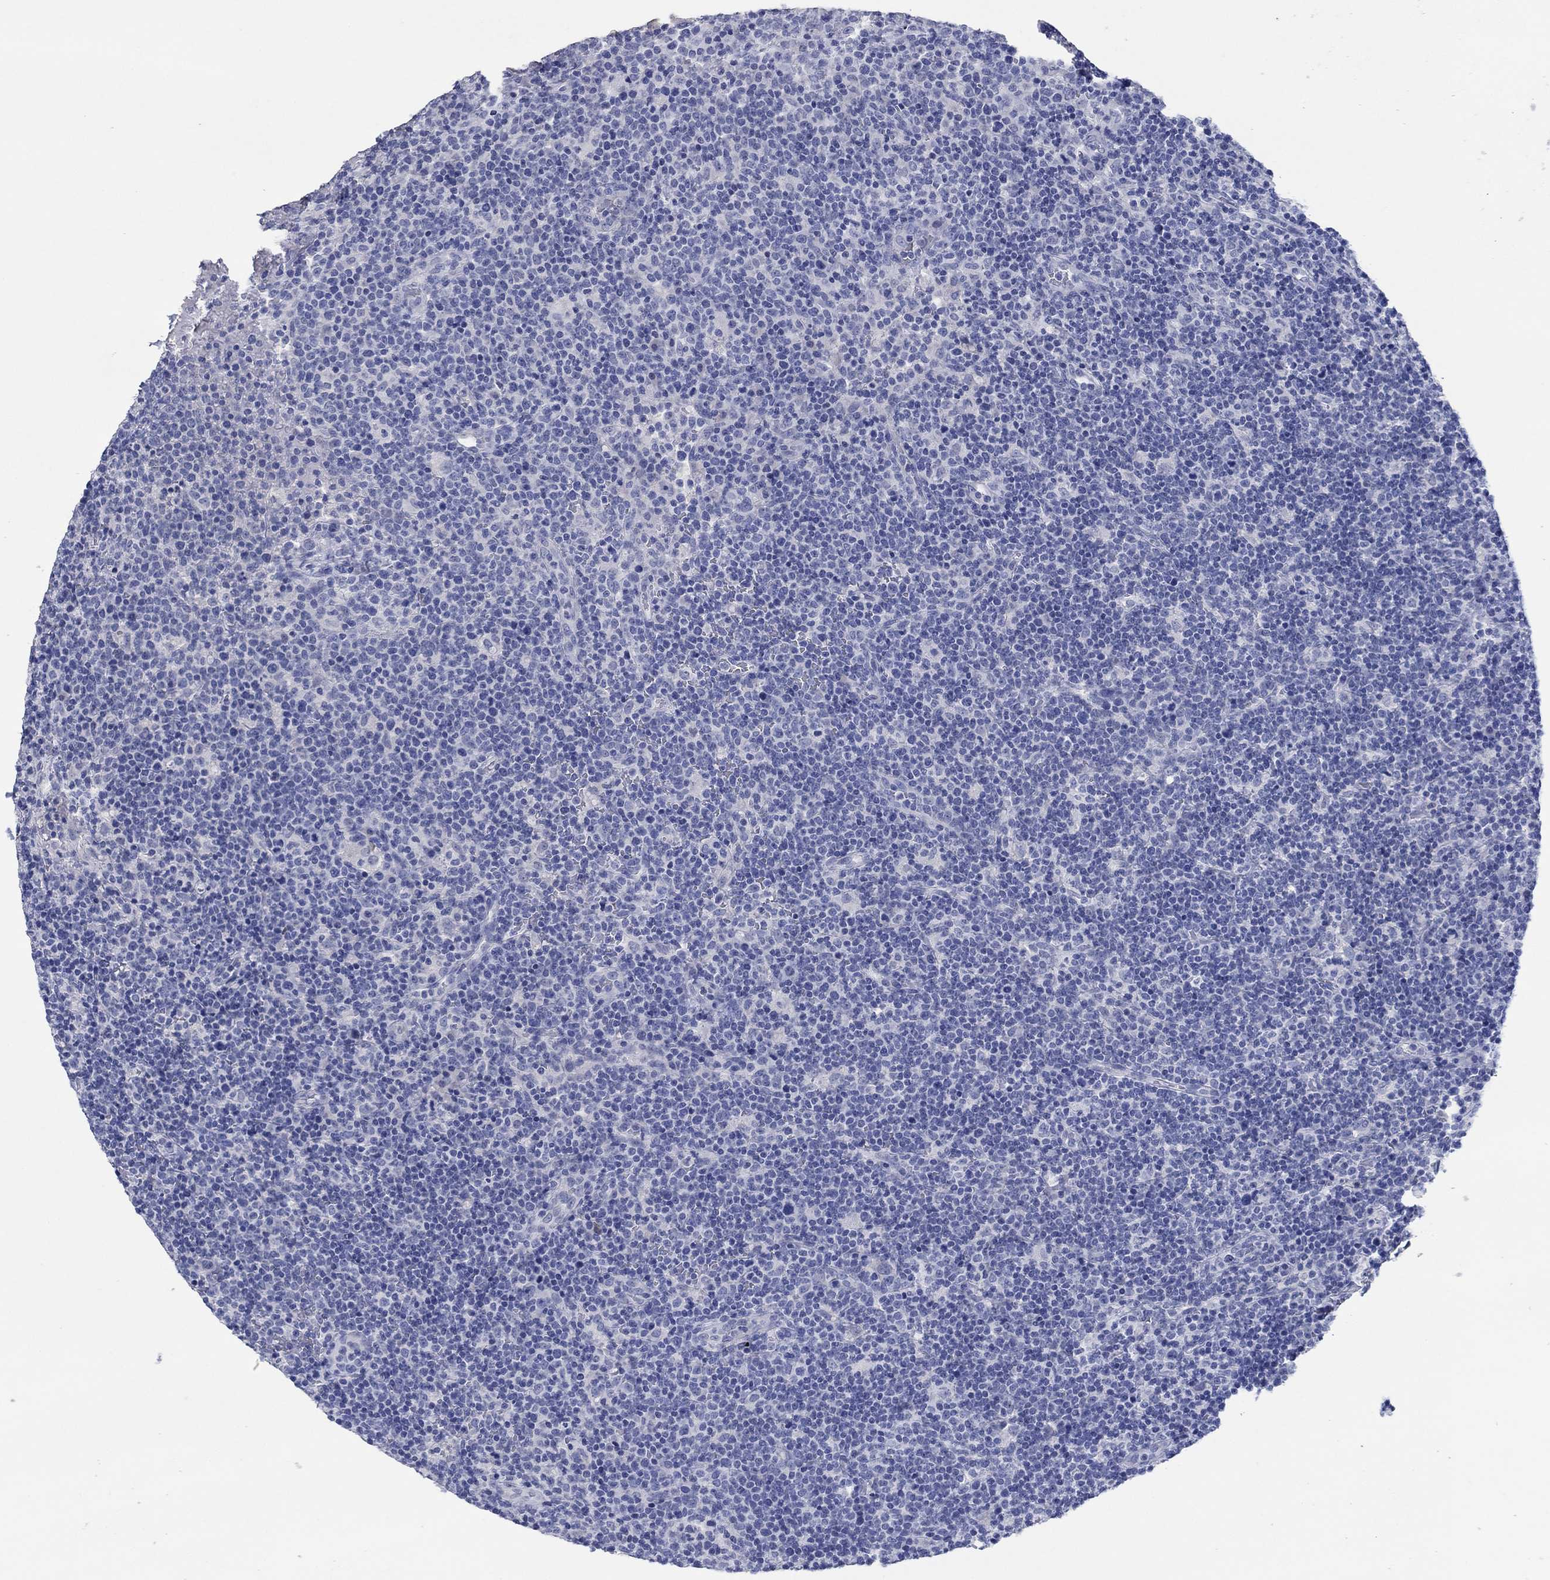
{"staining": {"intensity": "negative", "quantity": "none", "location": "none"}, "tissue": "lymphoma", "cell_type": "Tumor cells", "image_type": "cancer", "snomed": [{"axis": "morphology", "description": "Malignant lymphoma, non-Hodgkin's type, High grade"}, {"axis": "topography", "description": "Lymph node"}], "caption": "Immunohistochemical staining of human lymphoma reveals no significant staining in tumor cells. Brightfield microscopy of immunohistochemistry stained with DAB (brown) and hematoxylin (blue), captured at high magnification.", "gene": "POU5F1", "patient": {"sex": "male", "age": 61}}